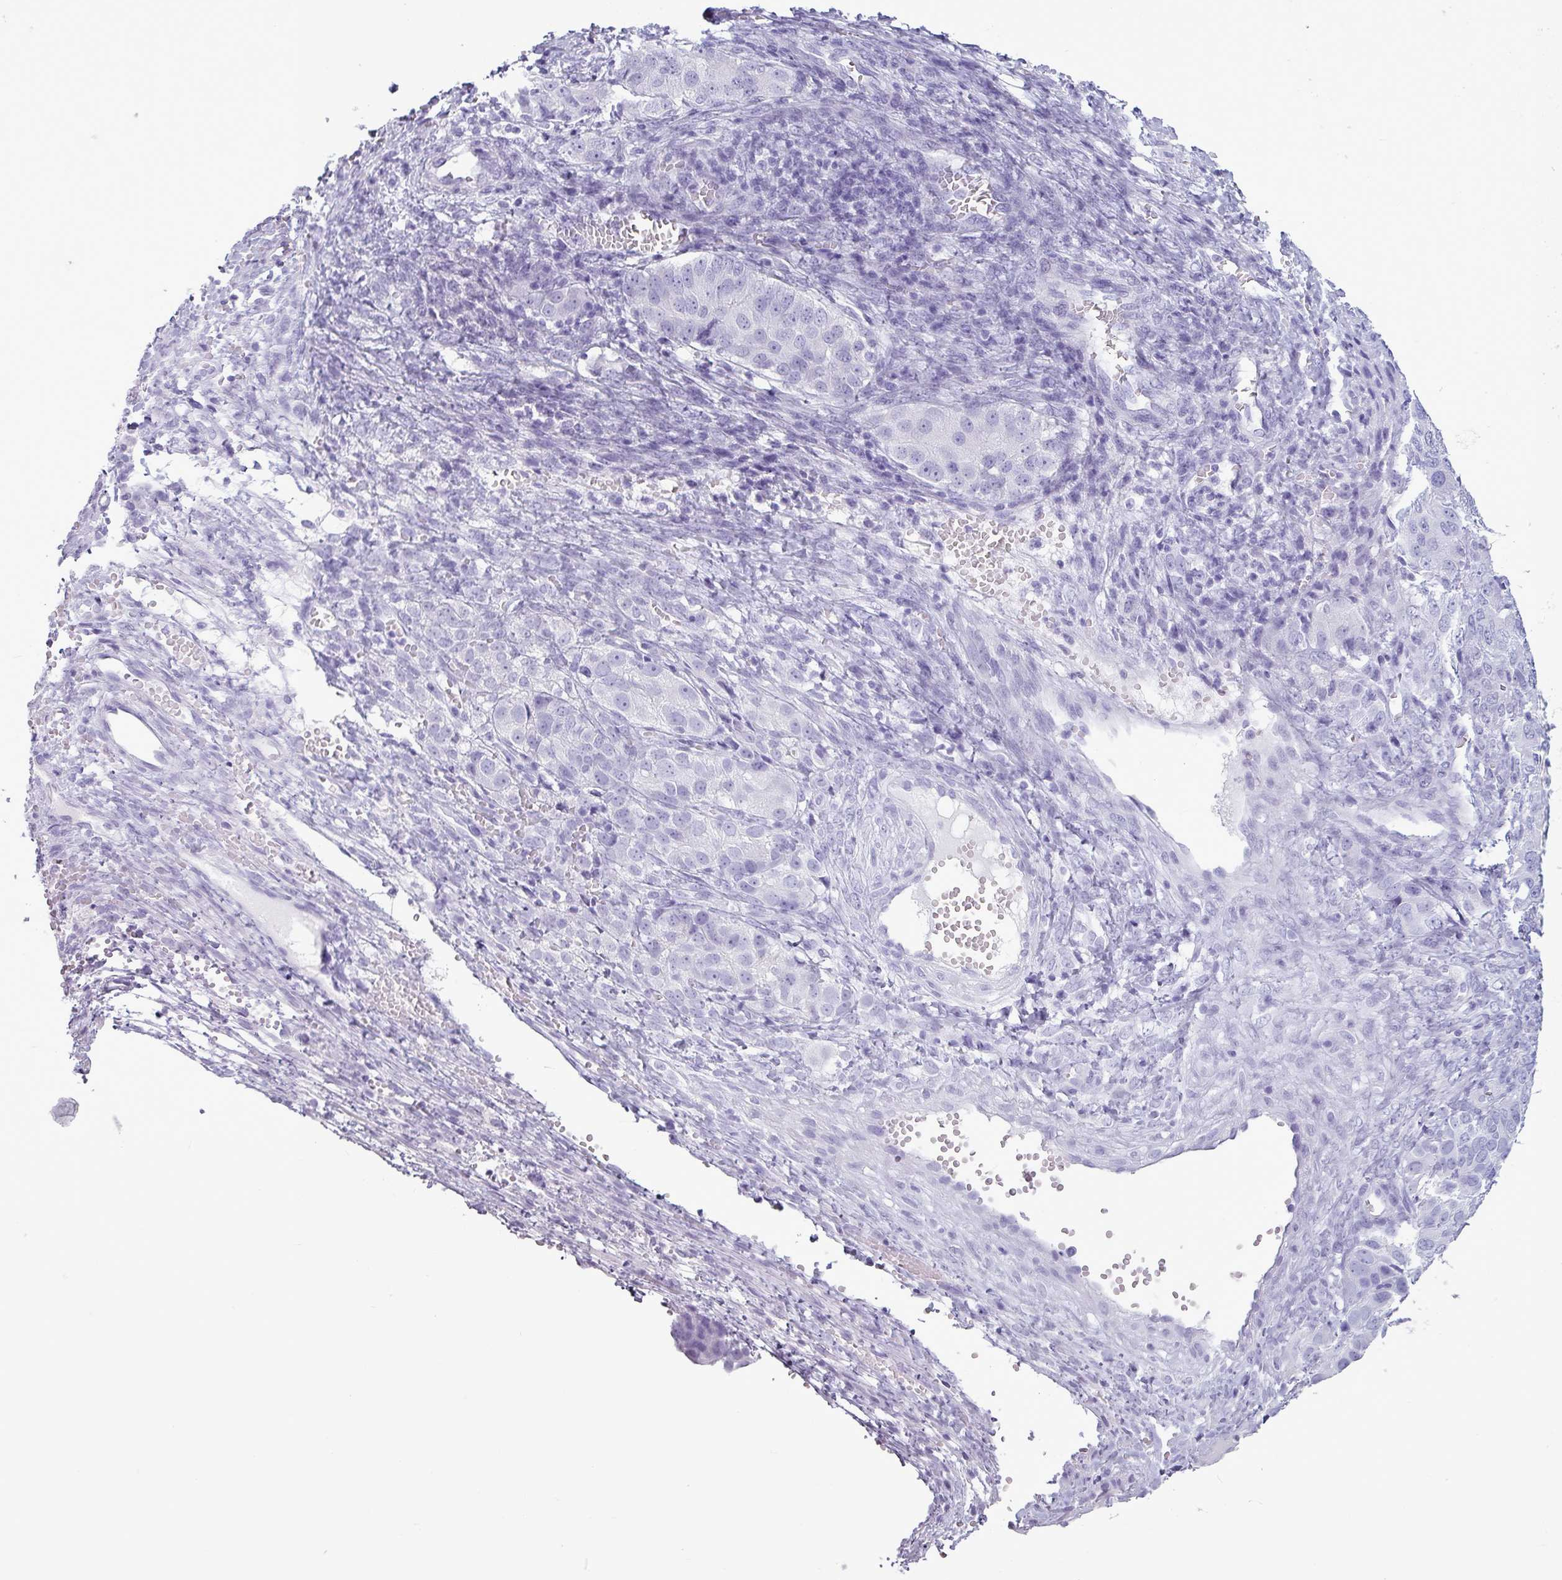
{"staining": {"intensity": "negative", "quantity": "none", "location": "none"}, "tissue": "ovarian cancer", "cell_type": "Tumor cells", "image_type": "cancer", "snomed": [{"axis": "morphology", "description": "Carcinoma, endometroid"}, {"axis": "topography", "description": "Ovary"}], "caption": "DAB (3,3'-diaminobenzidine) immunohistochemical staining of human ovarian endometroid carcinoma reveals no significant expression in tumor cells.", "gene": "AMY1B", "patient": {"sex": "female", "age": 51}}